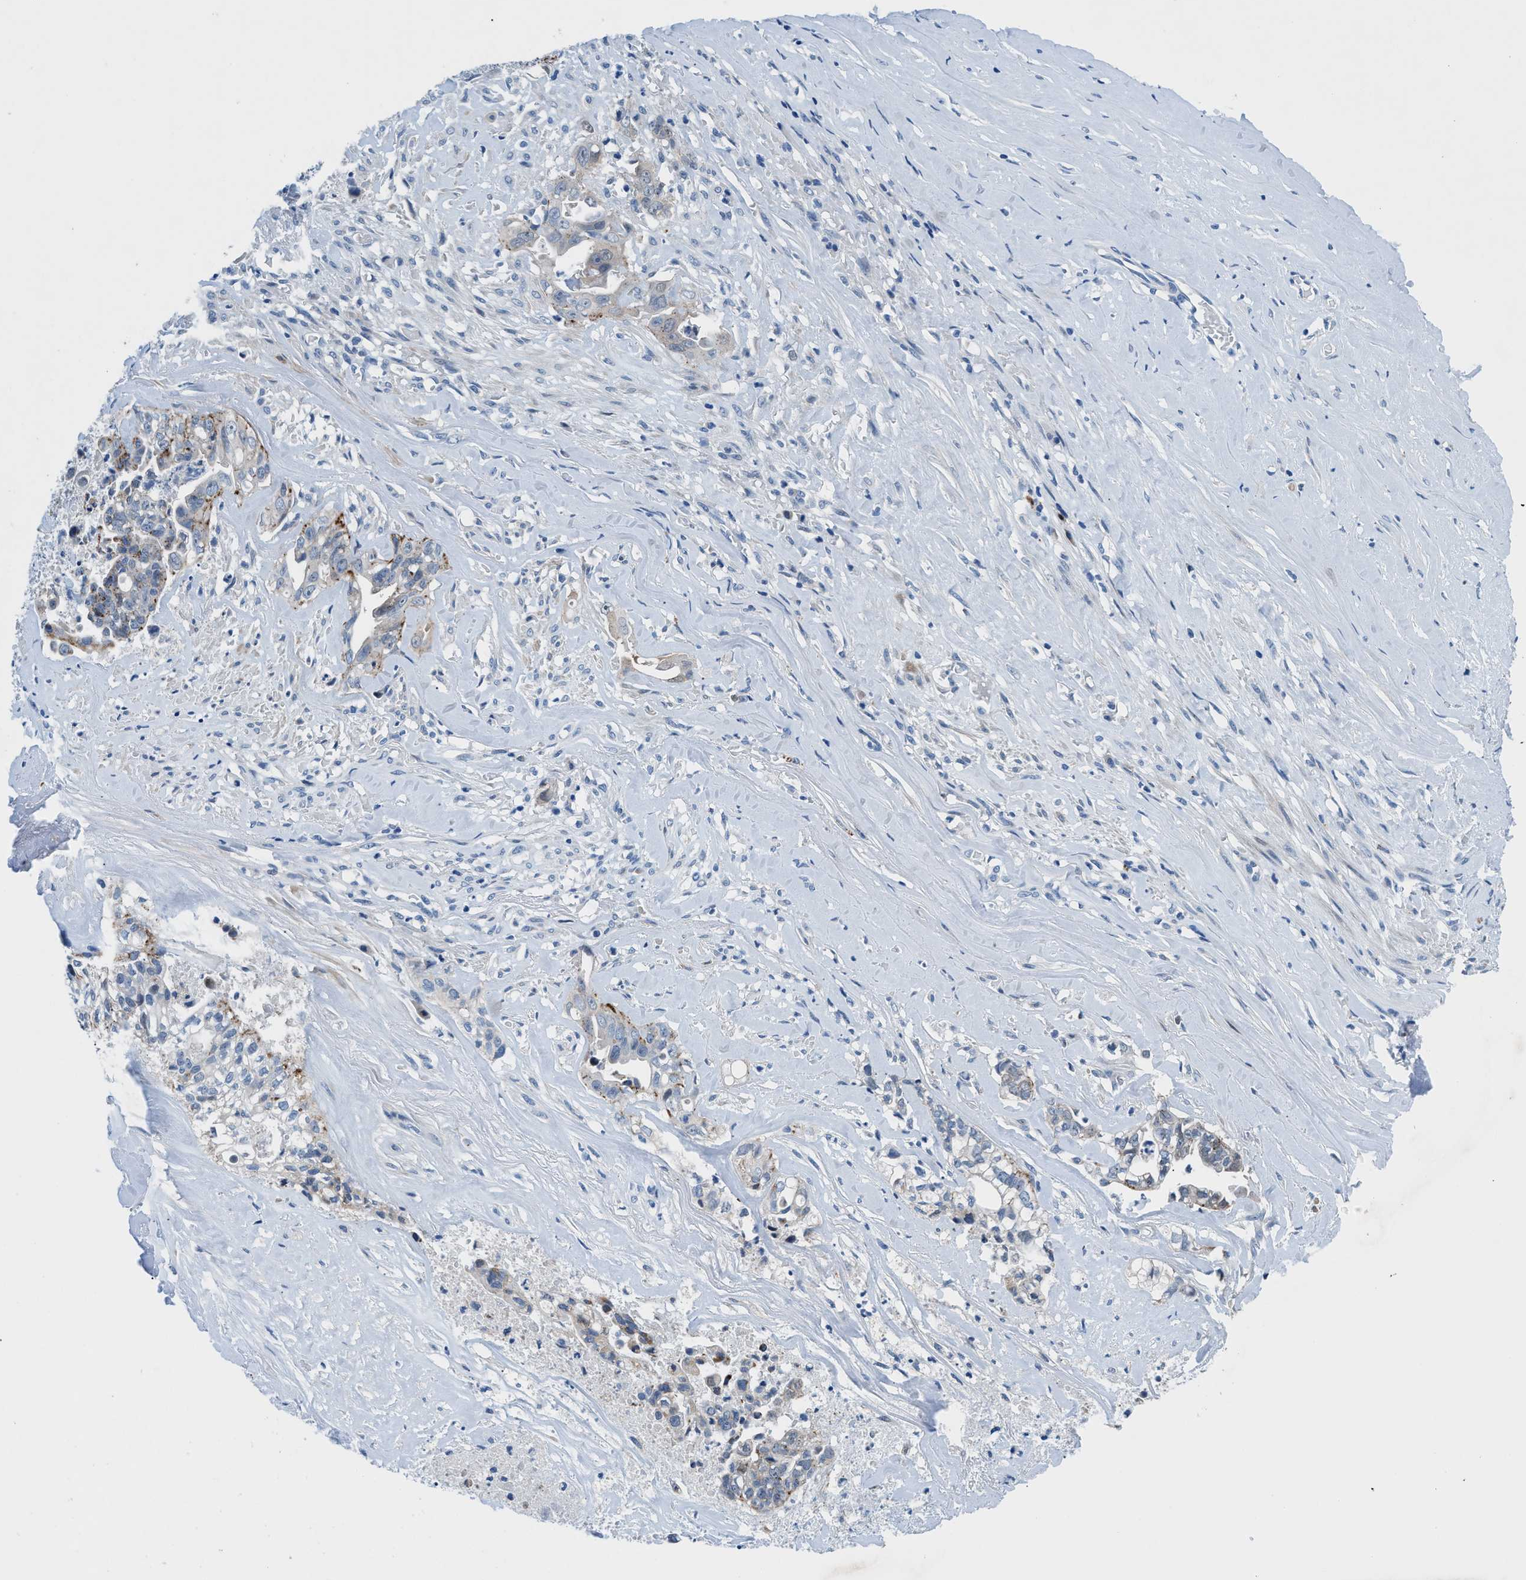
{"staining": {"intensity": "weak", "quantity": "25%-75%", "location": "cytoplasmic/membranous"}, "tissue": "liver cancer", "cell_type": "Tumor cells", "image_type": "cancer", "snomed": [{"axis": "morphology", "description": "Cholangiocarcinoma"}, {"axis": "topography", "description": "Liver"}], "caption": "A micrograph of cholangiocarcinoma (liver) stained for a protein exhibits weak cytoplasmic/membranous brown staining in tumor cells. (IHC, brightfield microscopy, high magnification).", "gene": "UAP1", "patient": {"sex": "female", "age": 70}}